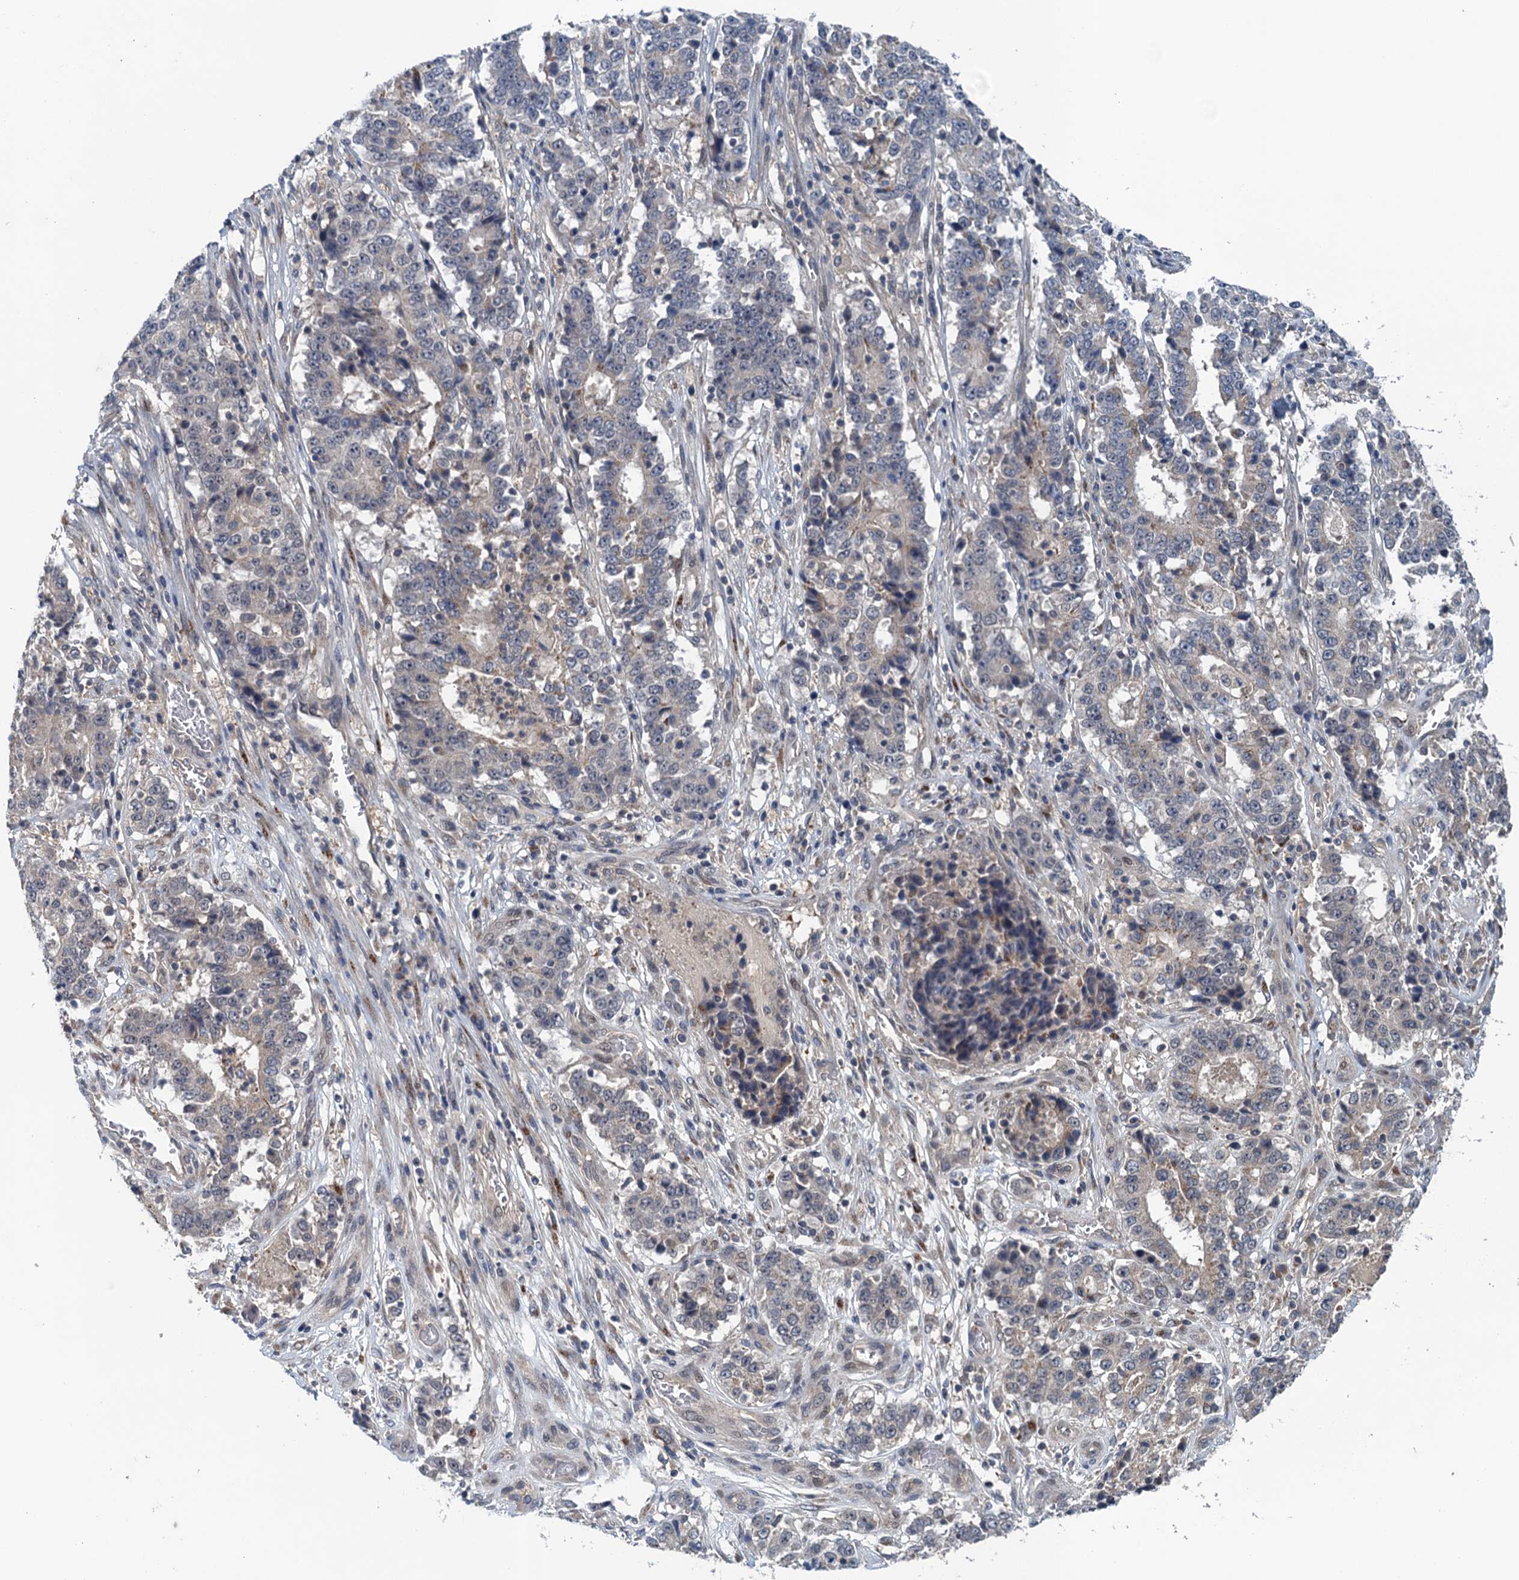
{"staining": {"intensity": "negative", "quantity": "none", "location": "none"}, "tissue": "stomach cancer", "cell_type": "Tumor cells", "image_type": "cancer", "snomed": [{"axis": "morphology", "description": "Adenocarcinoma, NOS"}, {"axis": "topography", "description": "Stomach"}], "caption": "High power microscopy photomicrograph of an IHC photomicrograph of adenocarcinoma (stomach), revealing no significant staining in tumor cells.", "gene": "RNF165", "patient": {"sex": "male", "age": 59}}